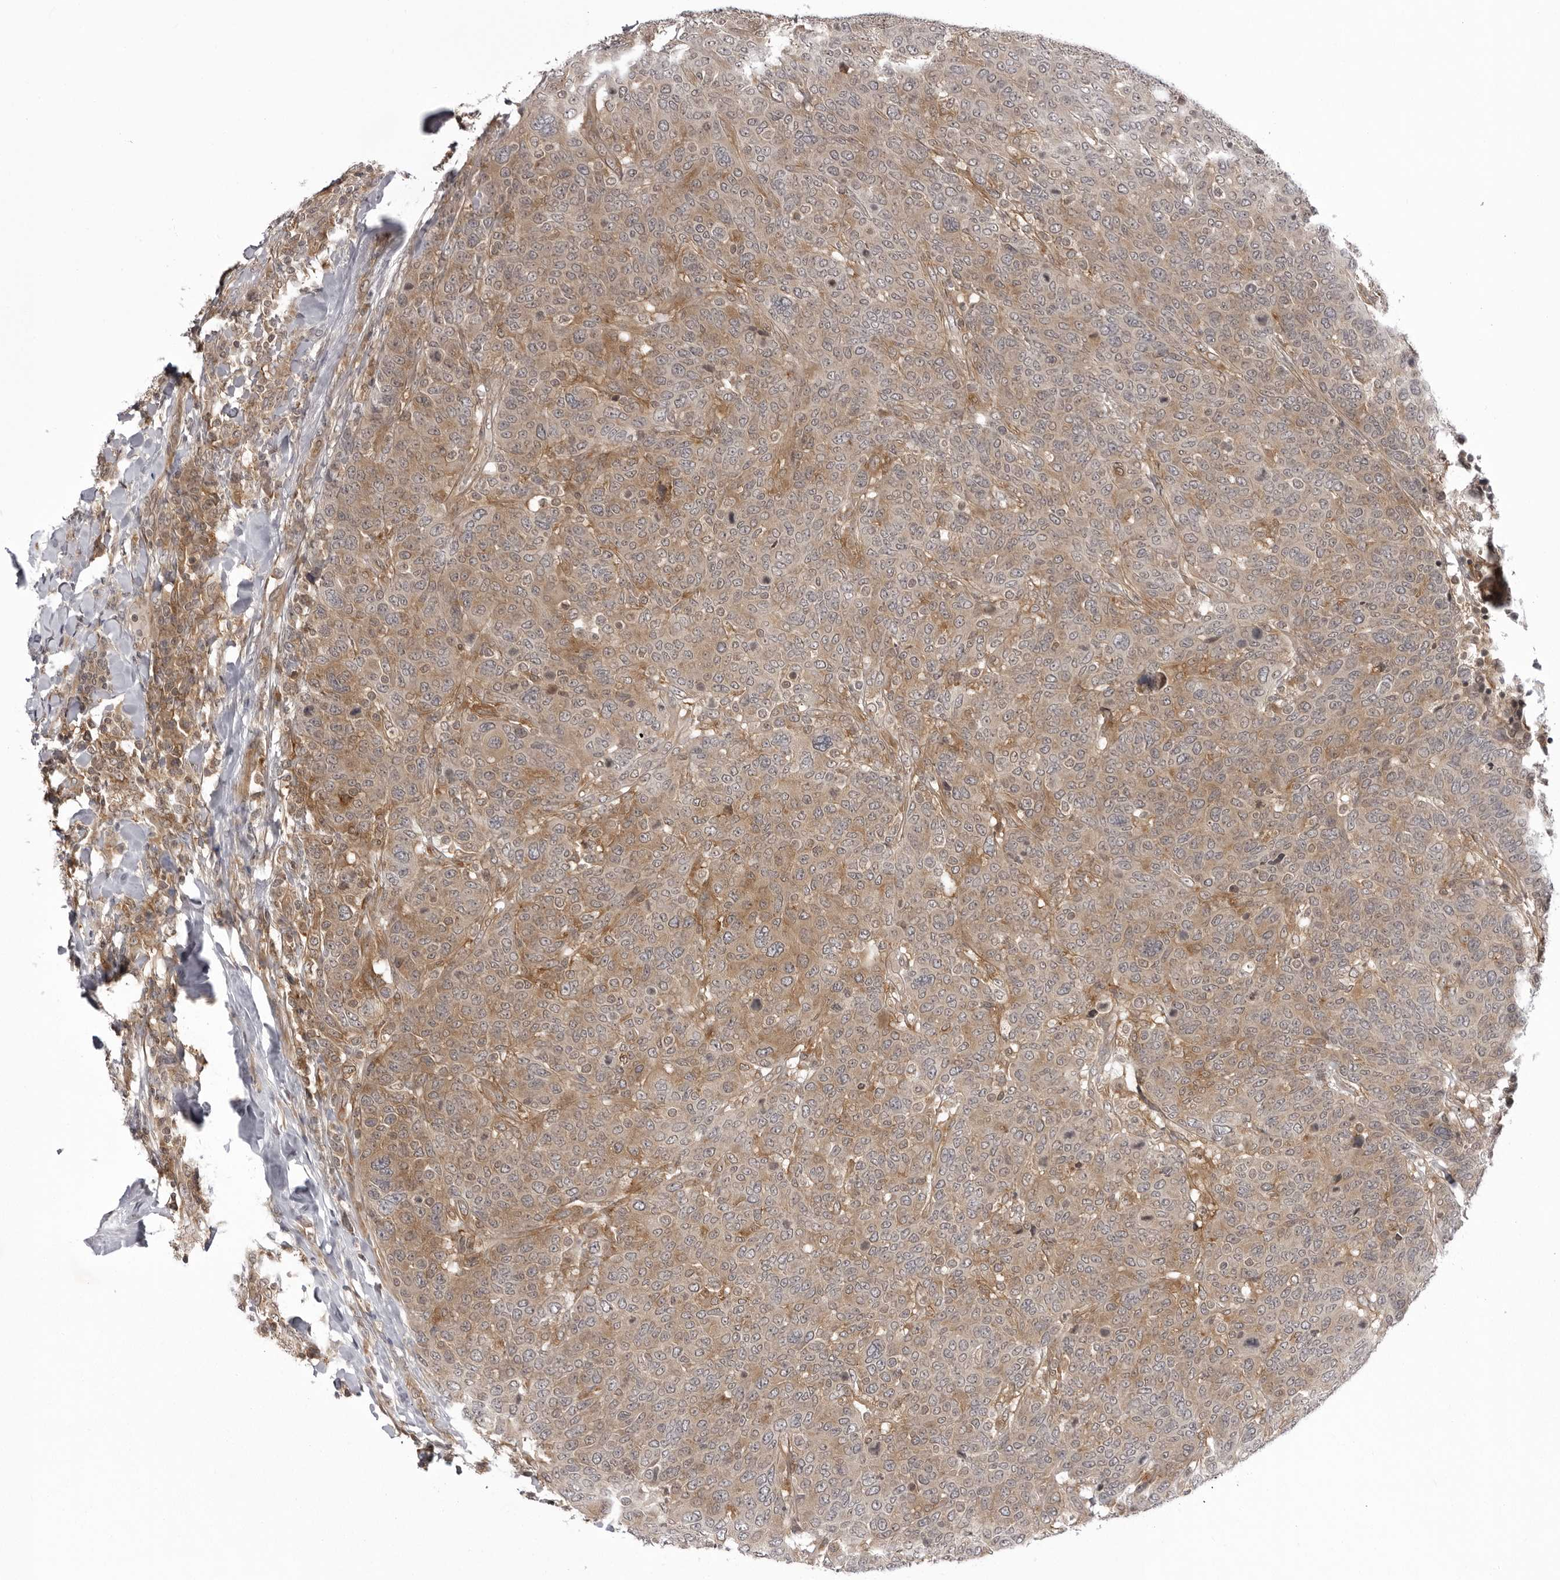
{"staining": {"intensity": "weak", "quantity": "25%-75%", "location": "cytoplasmic/membranous"}, "tissue": "breast cancer", "cell_type": "Tumor cells", "image_type": "cancer", "snomed": [{"axis": "morphology", "description": "Duct carcinoma"}, {"axis": "topography", "description": "Breast"}], "caption": "Immunohistochemistry (IHC) of human breast cancer exhibits low levels of weak cytoplasmic/membranous staining in approximately 25%-75% of tumor cells.", "gene": "USP43", "patient": {"sex": "female", "age": 37}}